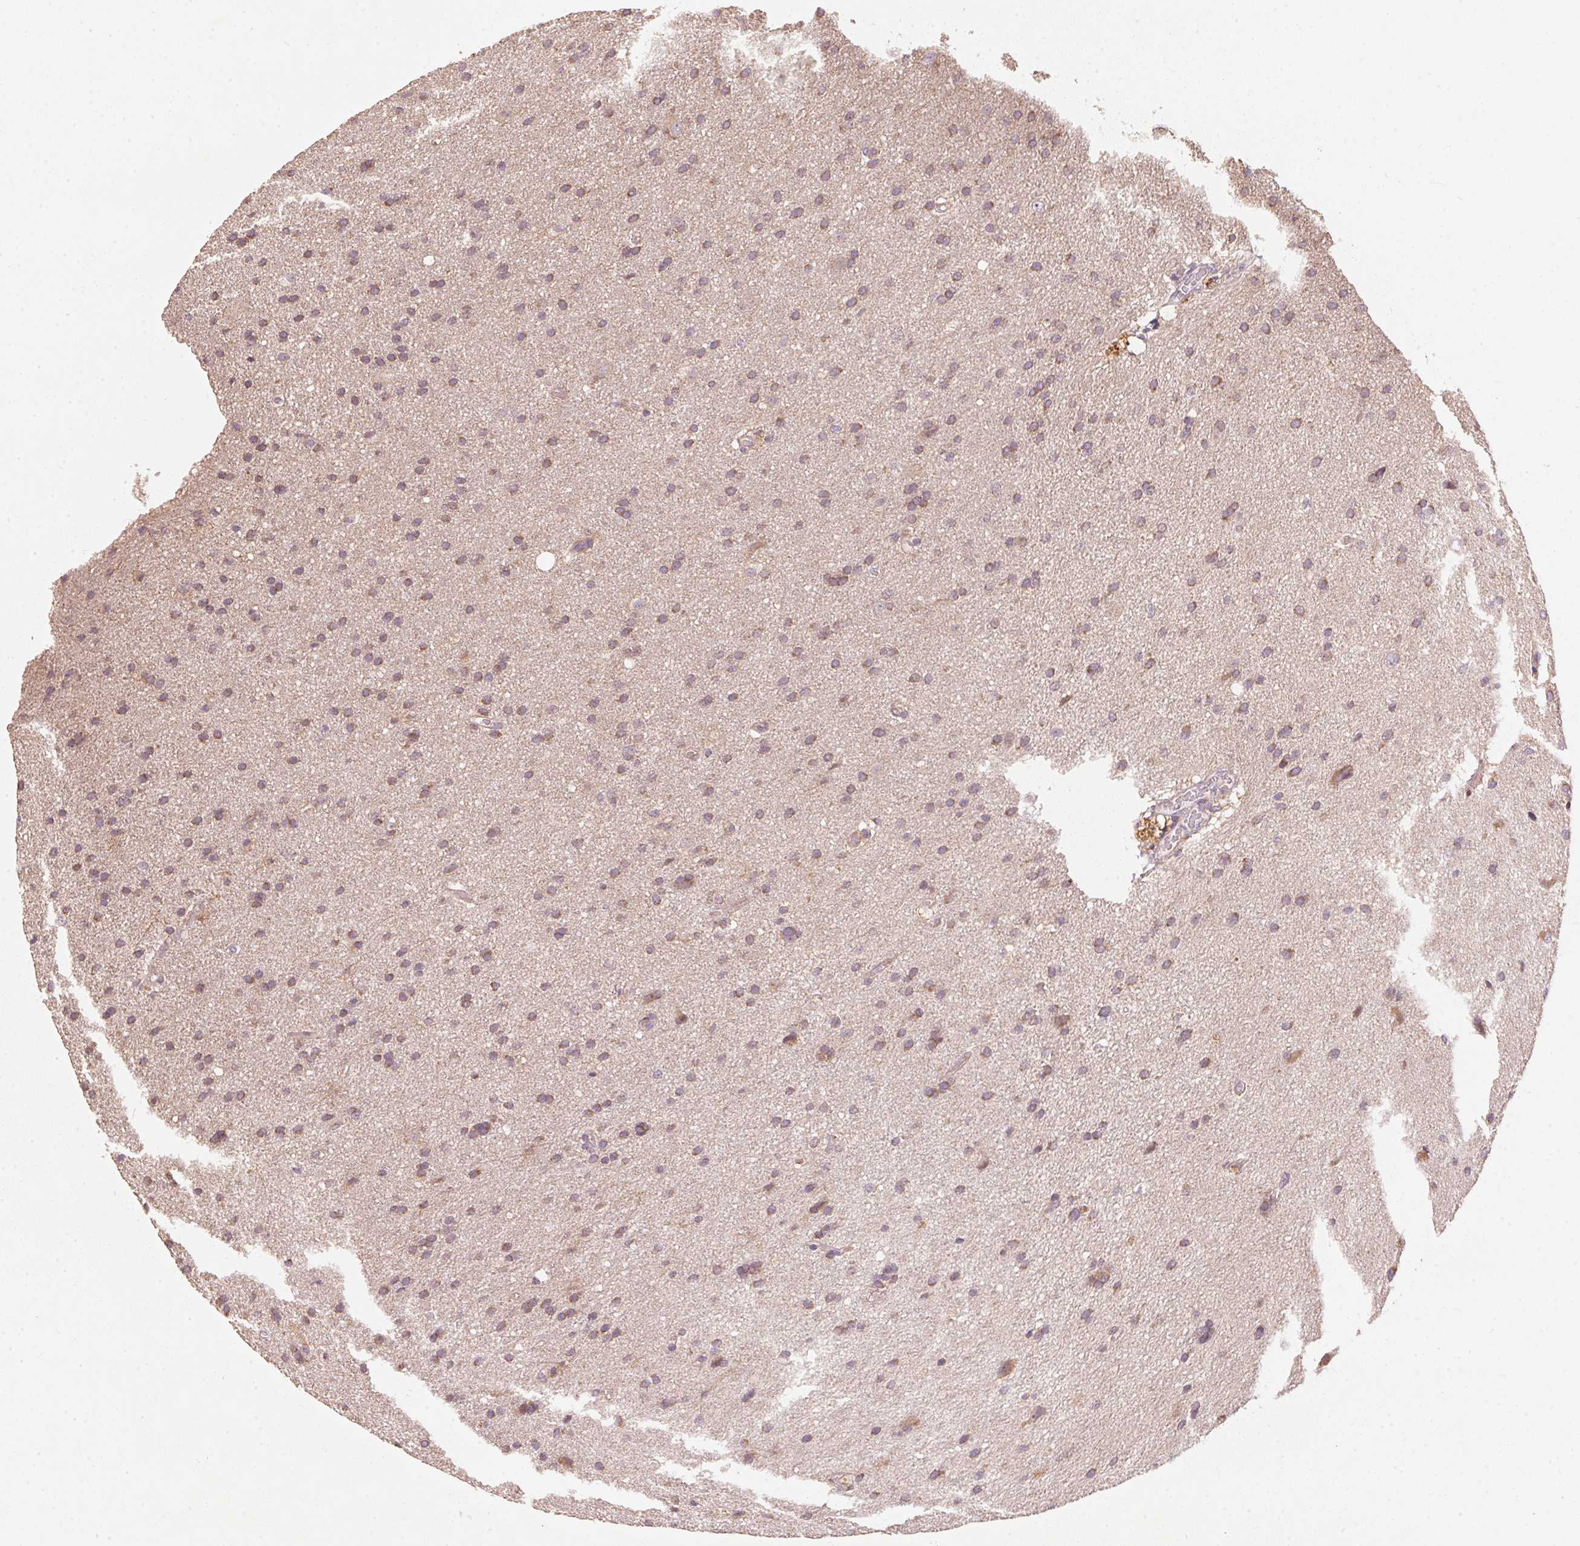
{"staining": {"intensity": "weak", "quantity": "25%-75%", "location": "cytoplasmic/membranous"}, "tissue": "glioma", "cell_type": "Tumor cells", "image_type": "cancer", "snomed": [{"axis": "morphology", "description": "Glioma, malignant, Low grade"}, {"axis": "topography", "description": "Brain"}], "caption": "Weak cytoplasmic/membranous staining for a protein is identified in about 25%-75% of tumor cells of malignant glioma (low-grade) using immunohistochemistry (IHC).", "gene": "MATCAP1", "patient": {"sex": "female", "age": 54}}